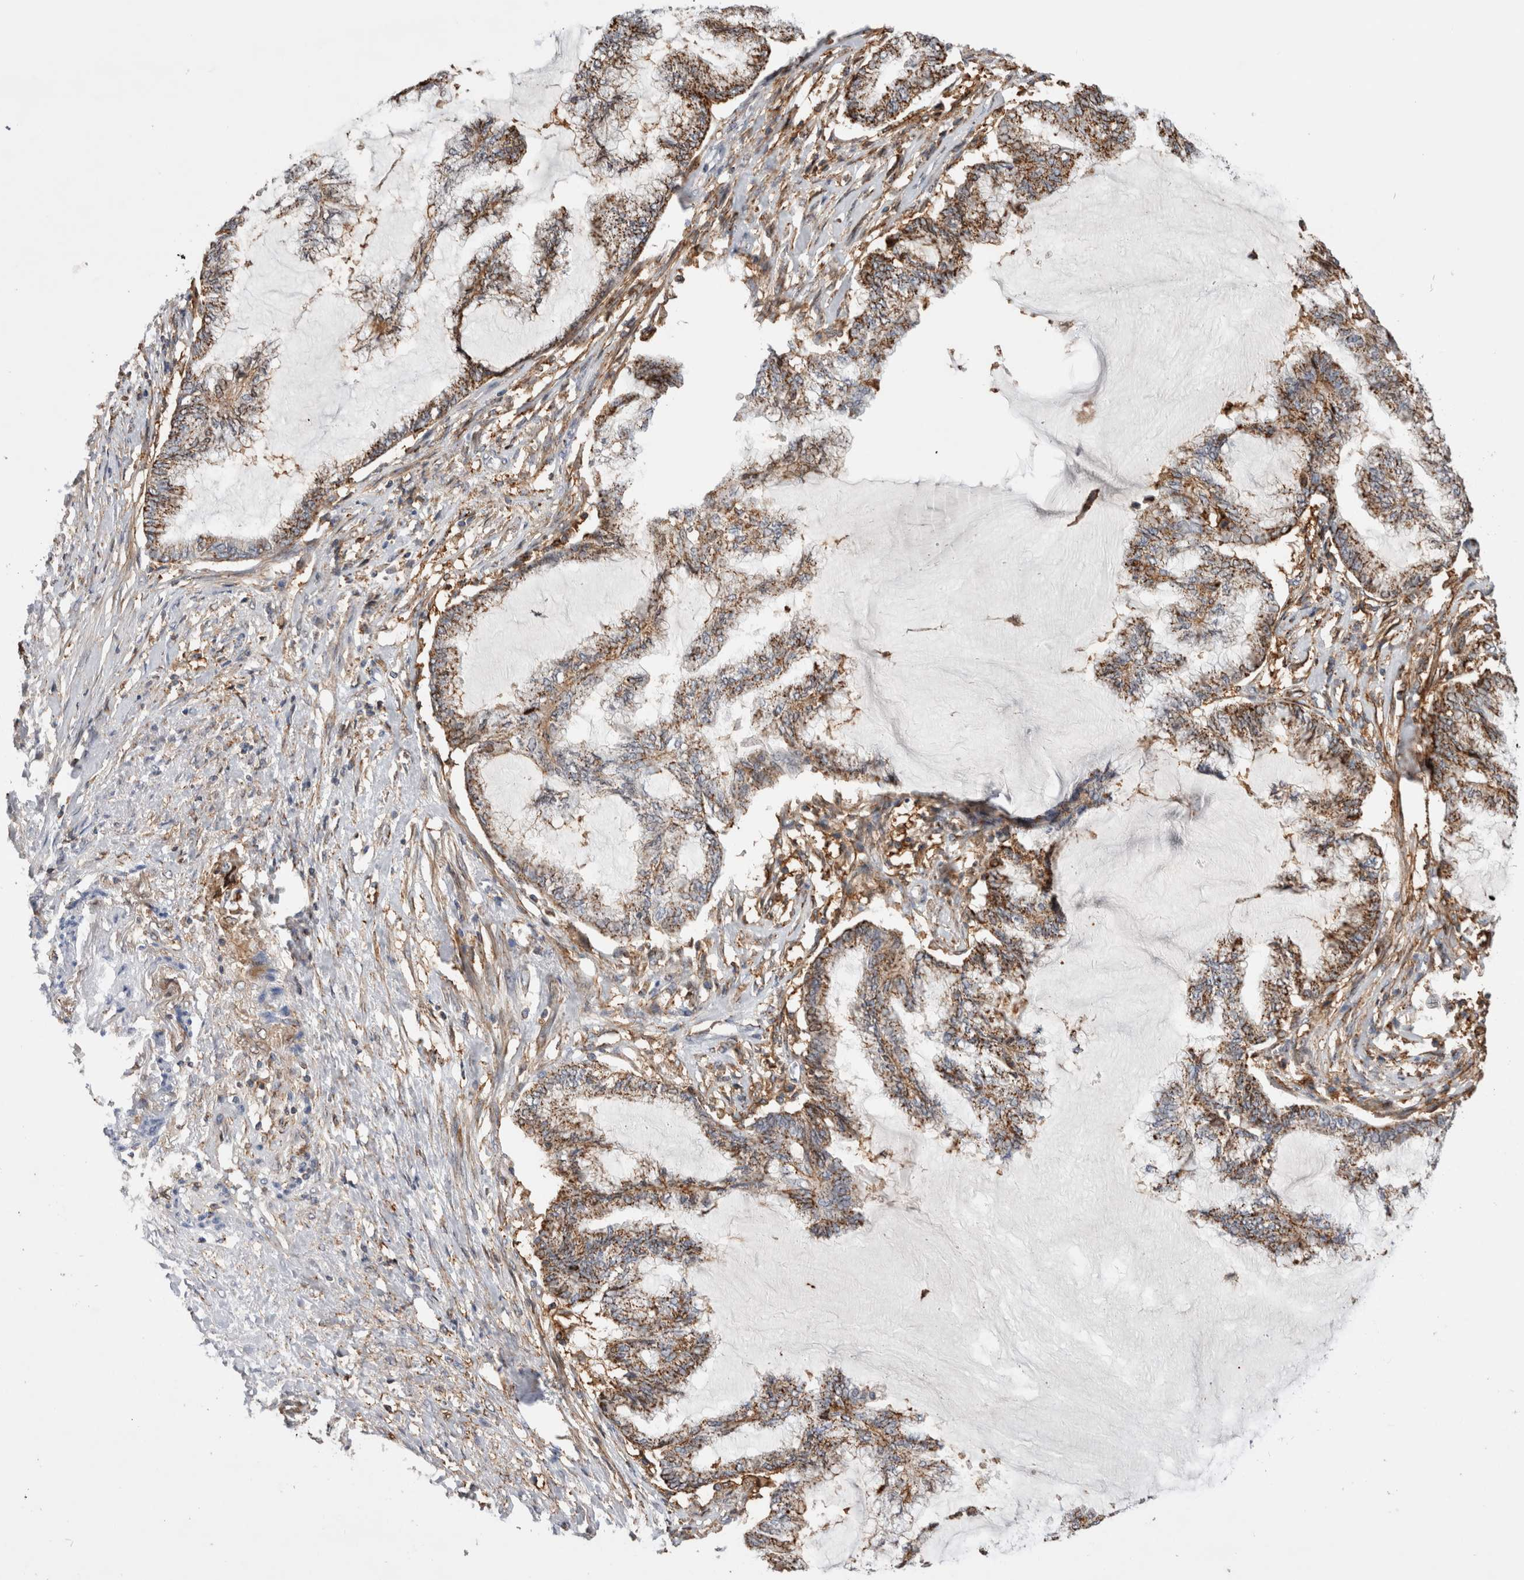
{"staining": {"intensity": "moderate", "quantity": ">75%", "location": "cytoplasmic/membranous"}, "tissue": "endometrial cancer", "cell_type": "Tumor cells", "image_type": "cancer", "snomed": [{"axis": "morphology", "description": "Adenocarcinoma, NOS"}, {"axis": "topography", "description": "Endometrium"}], "caption": "A photomicrograph showing moderate cytoplasmic/membranous expression in approximately >75% of tumor cells in endometrial cancer (adenocarcinoma), as visualized by brown immunohistochemical staining.", "gene": "CCDC88B", "patient": {"sex": "female", "age": 86}}